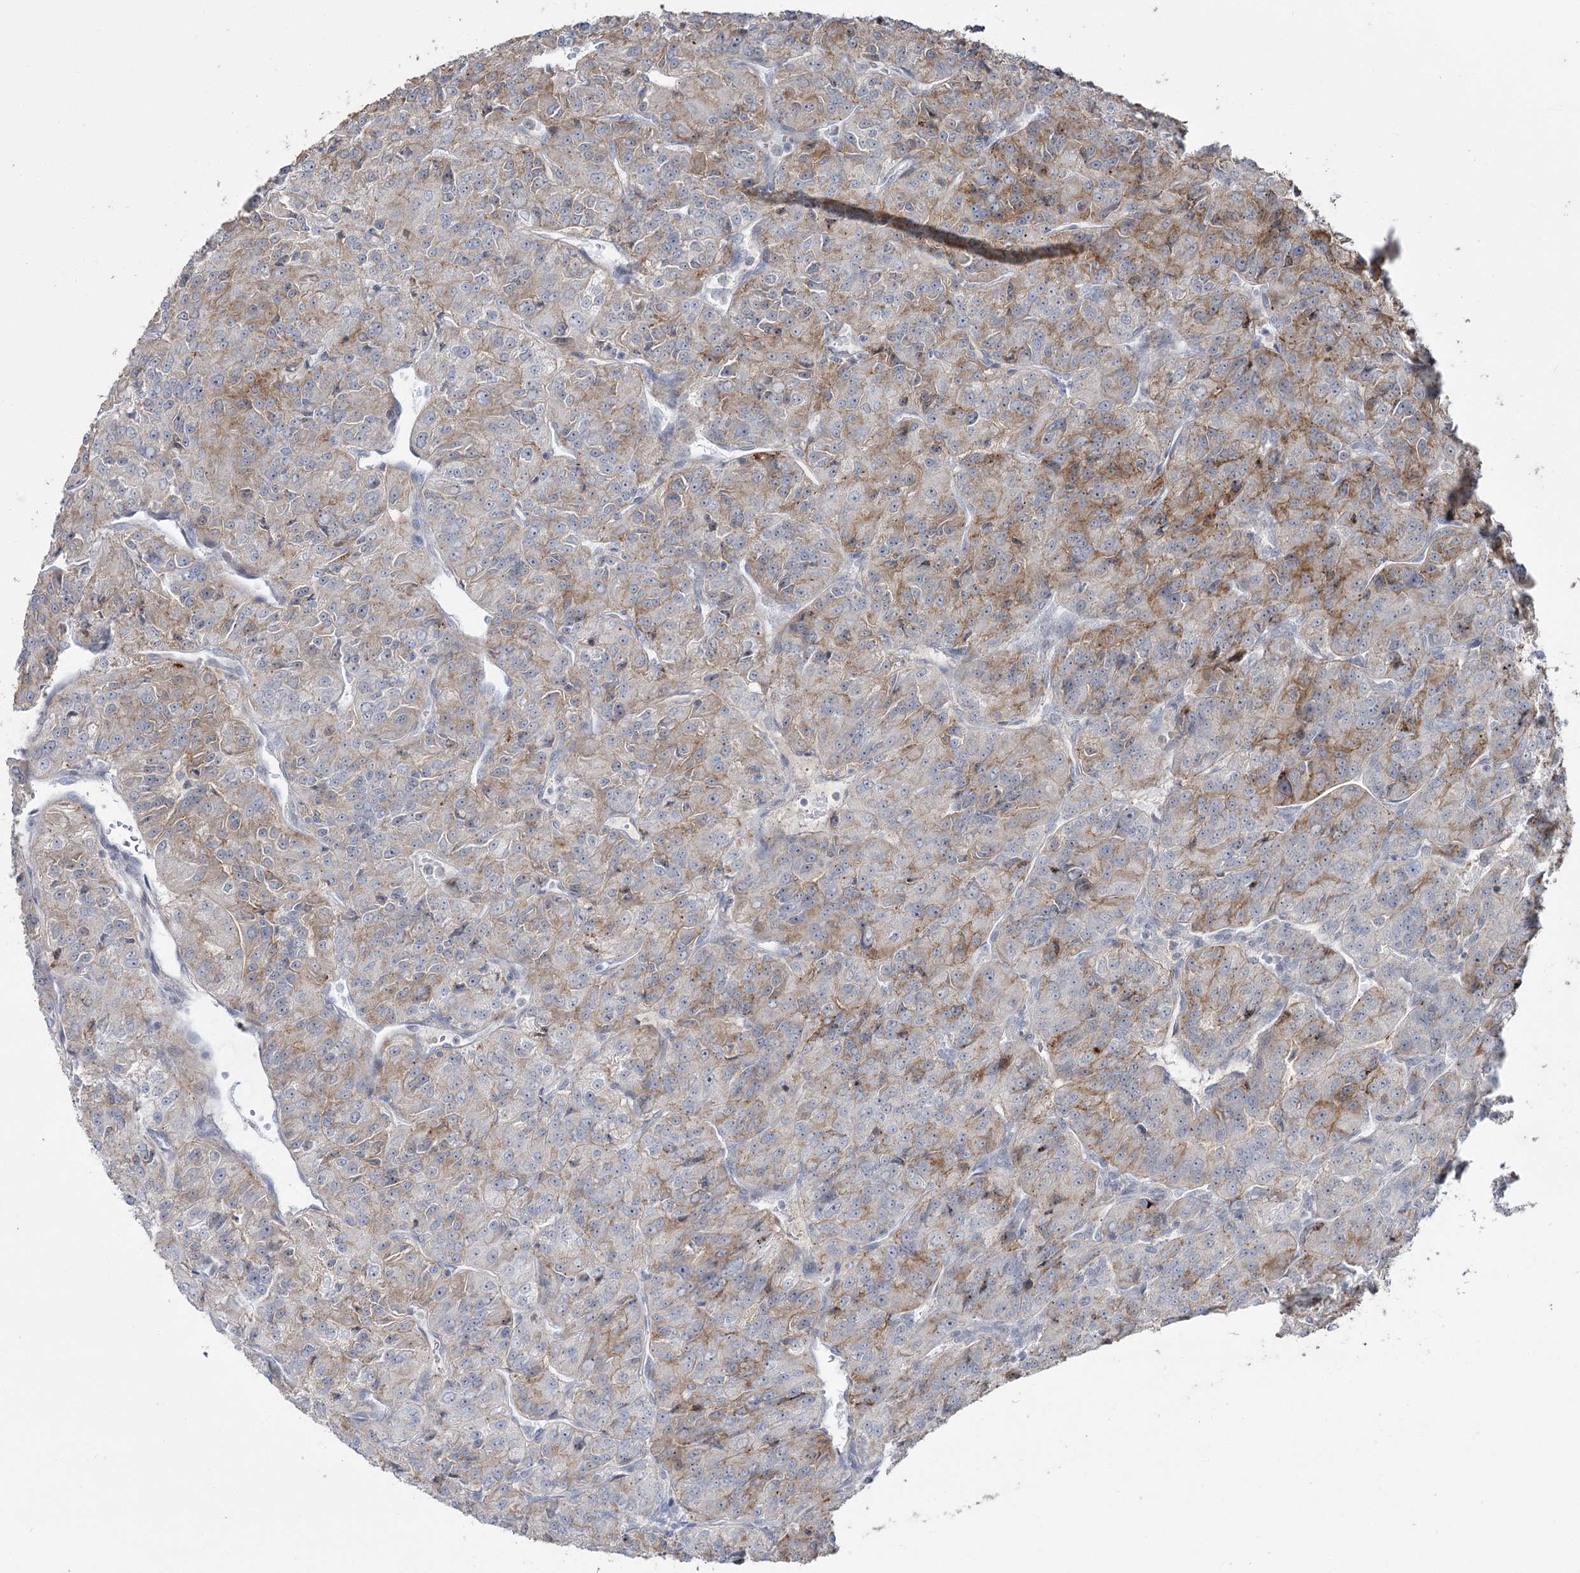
{"staining": {"intensity": "moderate", "quantity": "25%-75%", "location": "cytoplasmic/membranous"}, "tissue": "renal cancer", "cell_type": "Tumor cells", "image_type": "cancer", "snomed": [{"axis": "morphology", "description": "Adenocarcinoma, NOS"}, {"axis": "topography", "description": "Kidney"}], "caption": "Tumor cells demonstrate medium levels of moderate cytoplasmic/membranous positivity in about 25%-75% of cells in renal adenocarcinoma.", "gene": "ZSCAN23", "patient": {"sex": "female", "age": 63}}